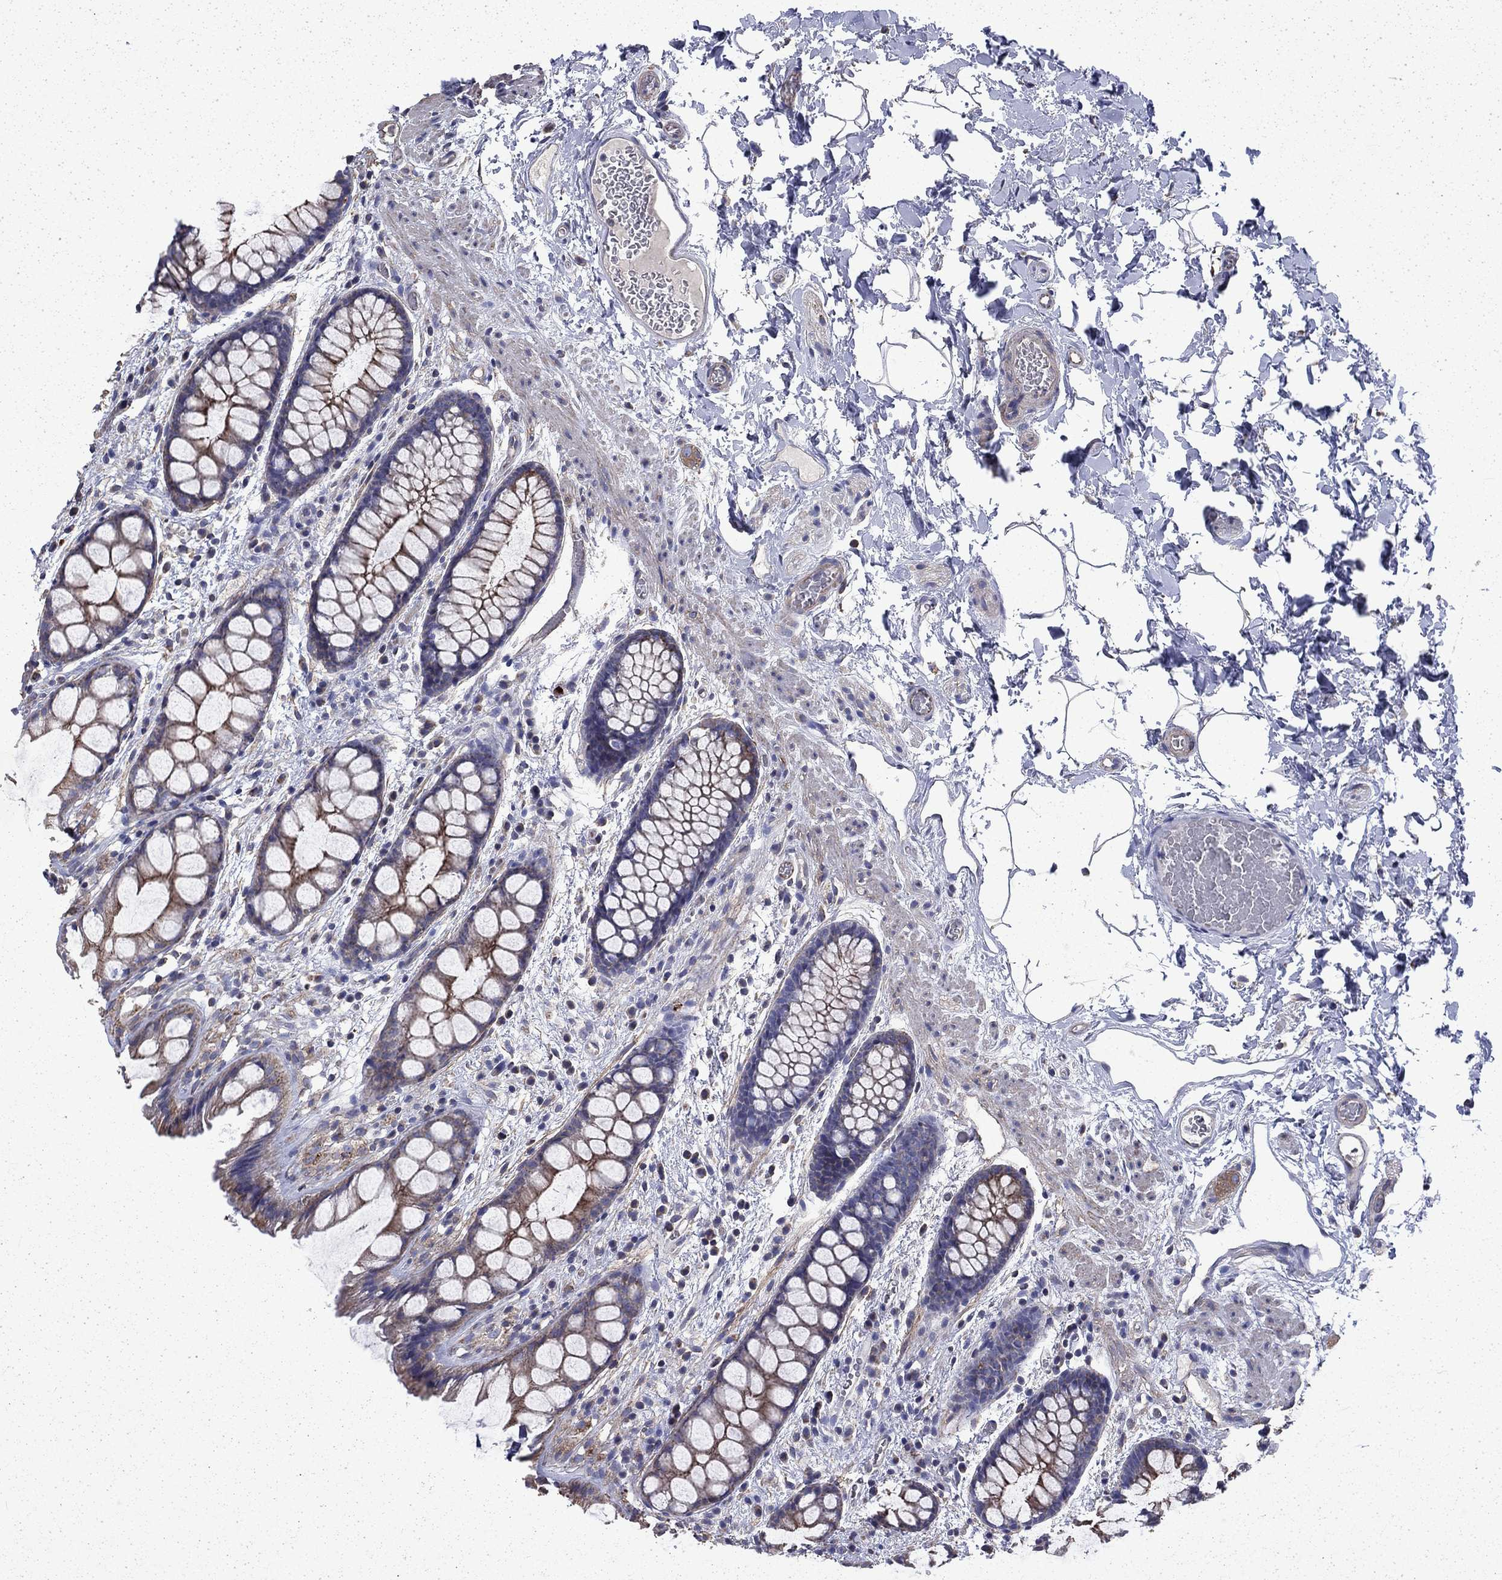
{"staining": {"intensity": "moderate", "quantity": ">75%", "location": "cytoplasmic/membranous"}, "tissue": "rectum", "cell_type": "Glandular cells", "image_type": "normal", "snomed": [{"axis": "morphology", "description": "Normal tissue, NOS"}, {"axis": "topography", "description": "Rectum"}], "caption": "Immunohistochemistry histopathology image of benign human rectum stained for a protein (brown), which exhibits medium levels of moderate cytoplasmic/membranous positivity in approximately >75% of glandular cells.", "gene": "DTNA", "patient": {"sex": "female", "age": 62}}